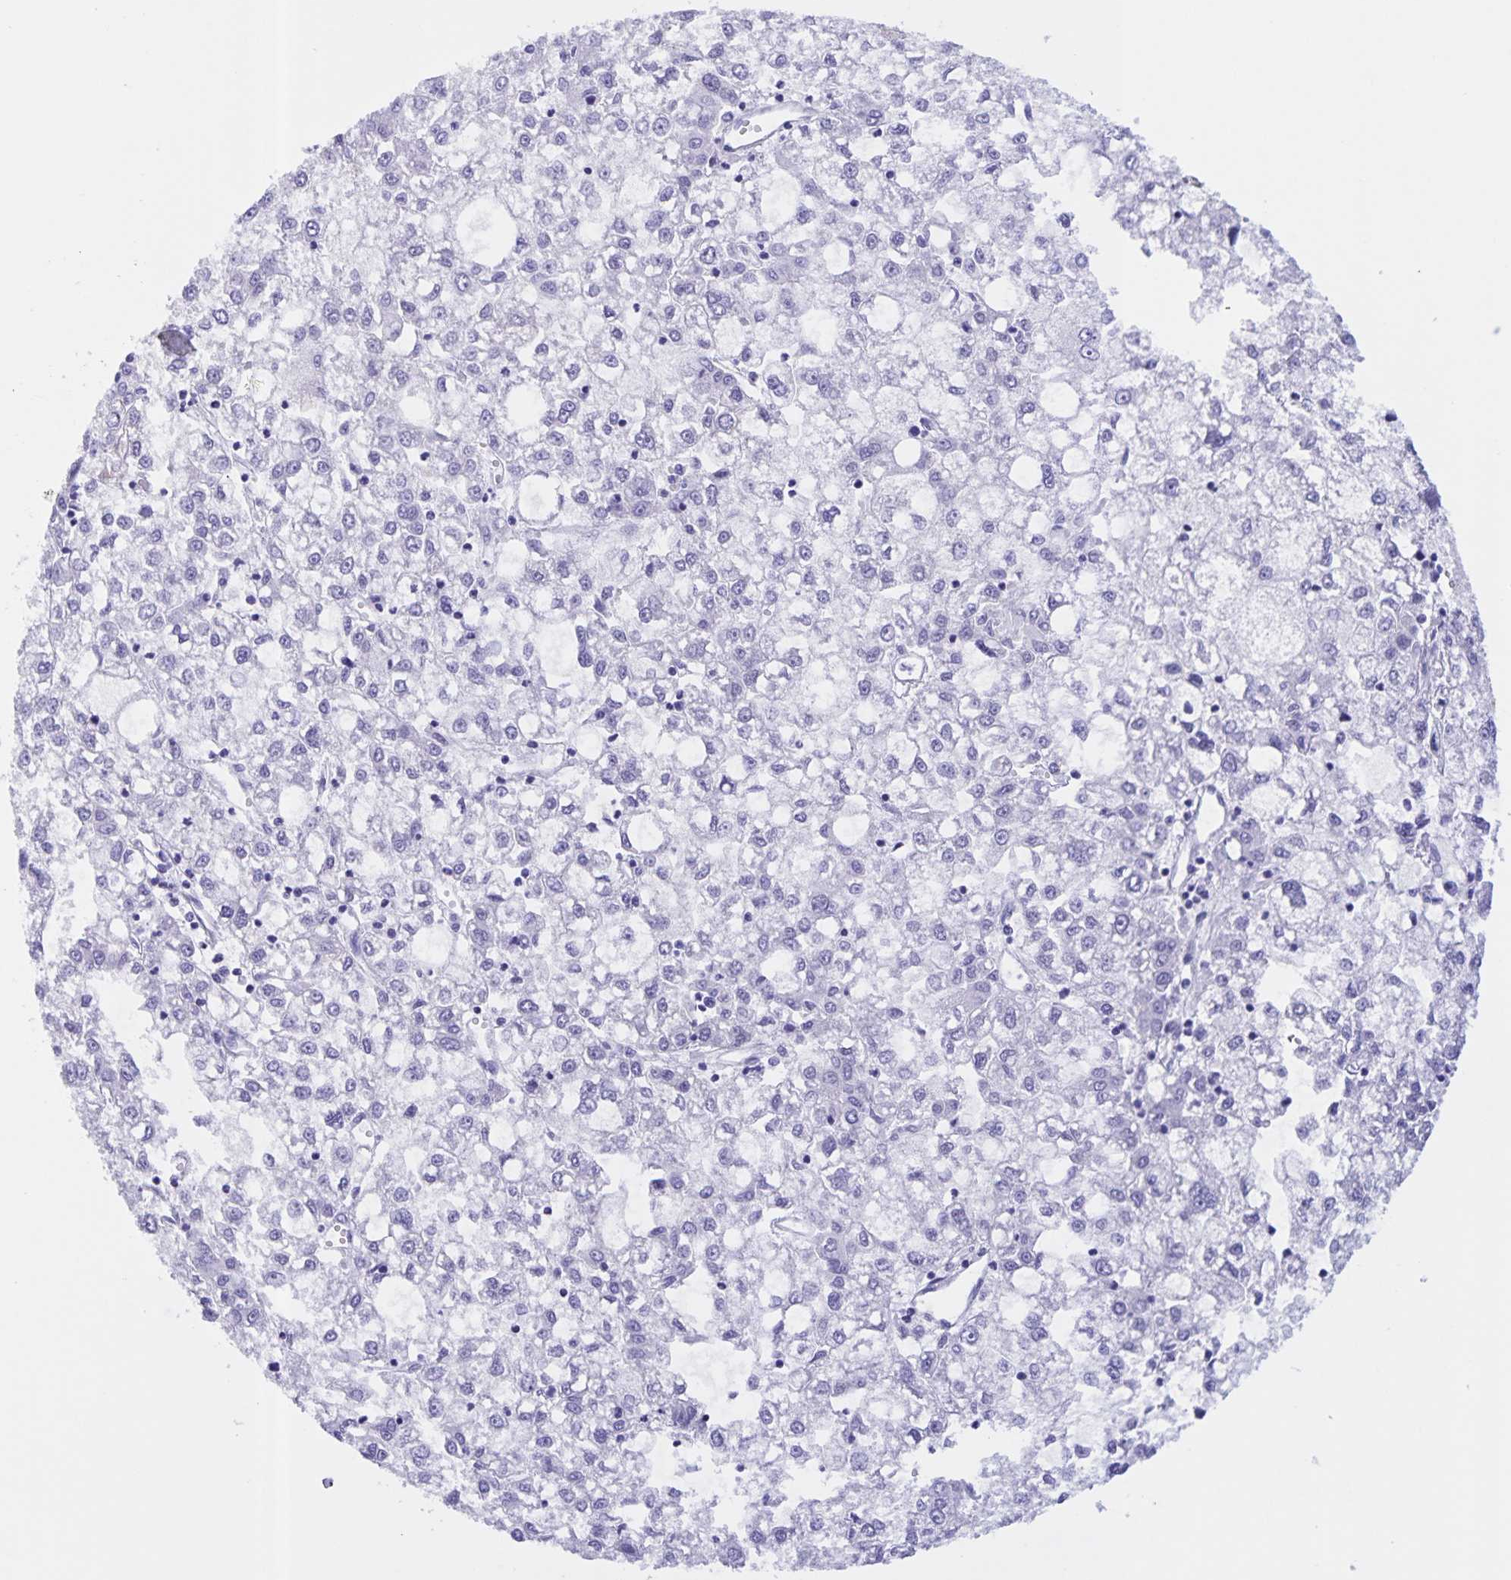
{"staining": {"intensity": "negative", "quantity": "none", "location": "none"}, "tissue": "liver cancer", "cell_type": "Tumor cells", "image_type": "cancer", "snomed": [{"axis": "morphology", "description": "Carcinoma, Hepatocellular, NOS"}, {"axis": "topography", "description": "Liver"}], "caption": "This is an immunohistochemistry micrograph of liver hepatocellular carcinoma. There is no expression in tumor cells.", "gene": "TGIF2LX", "patient": {"sex": "male", "age": 40}}